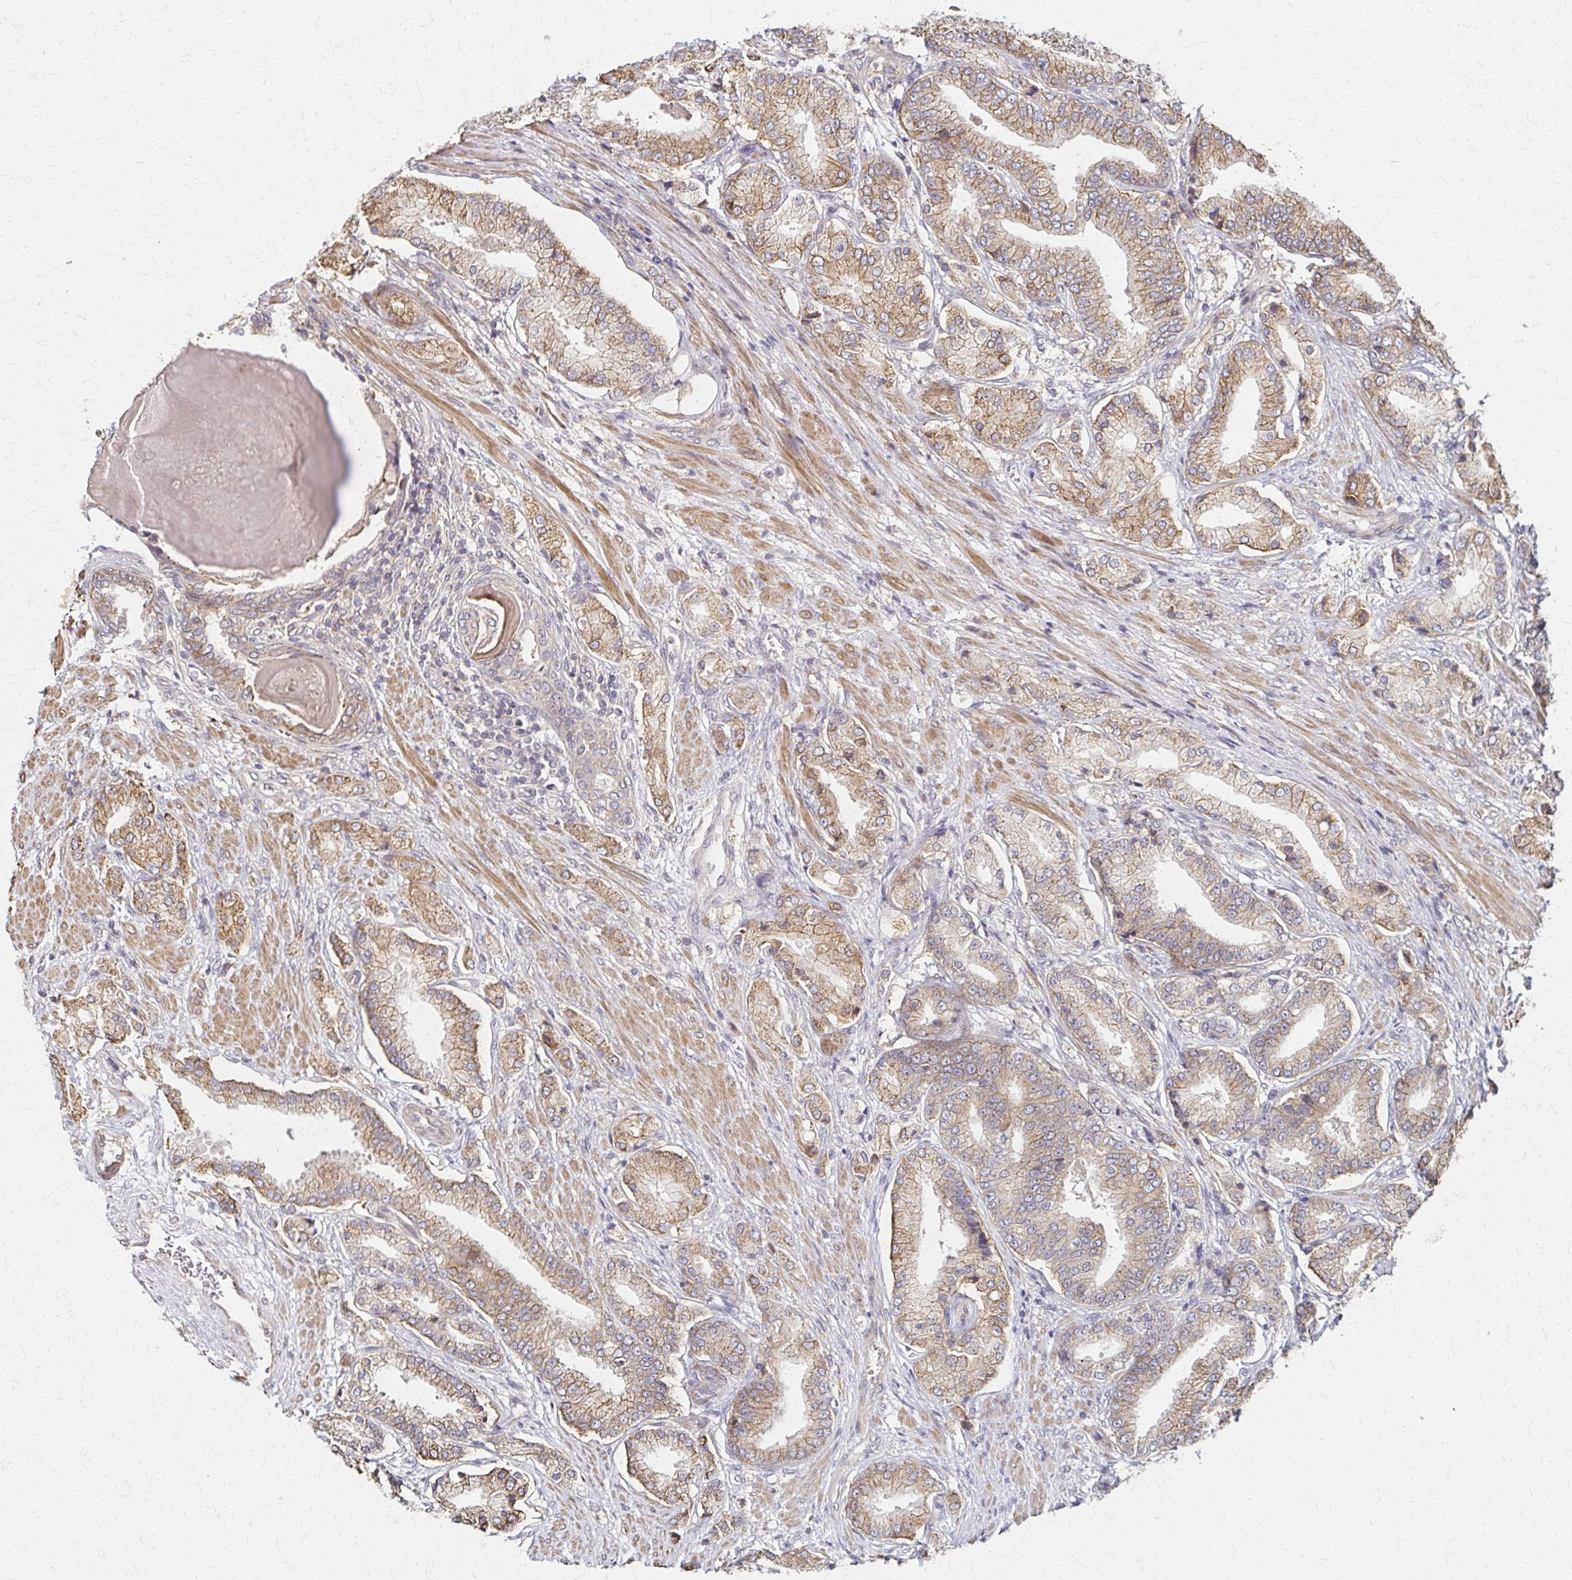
{"staining": {"intensity": "moderate", "quantity": "25%-75%", "location": "cytoplasmic/membranous"}, "tissue": "prostate cancer", "cell_type": "Tumor cells", "image_type": "cancer", "snomed": [{"axis": "morphology", "description": "Adenocarcinoma, High grade"}, {"axis": "topography", "description": "Prostate and seminal vesicle, NOS"}], "caption": "Protein expression analysis of prostate cancer (high-grade adenocarcinoma) demonstrates moderate cytoplasmic/membranous positivity in about 25%-75% of tumor cells.", "gene": "EOLA2", "patient": {"sex": "male", "age": 61}}